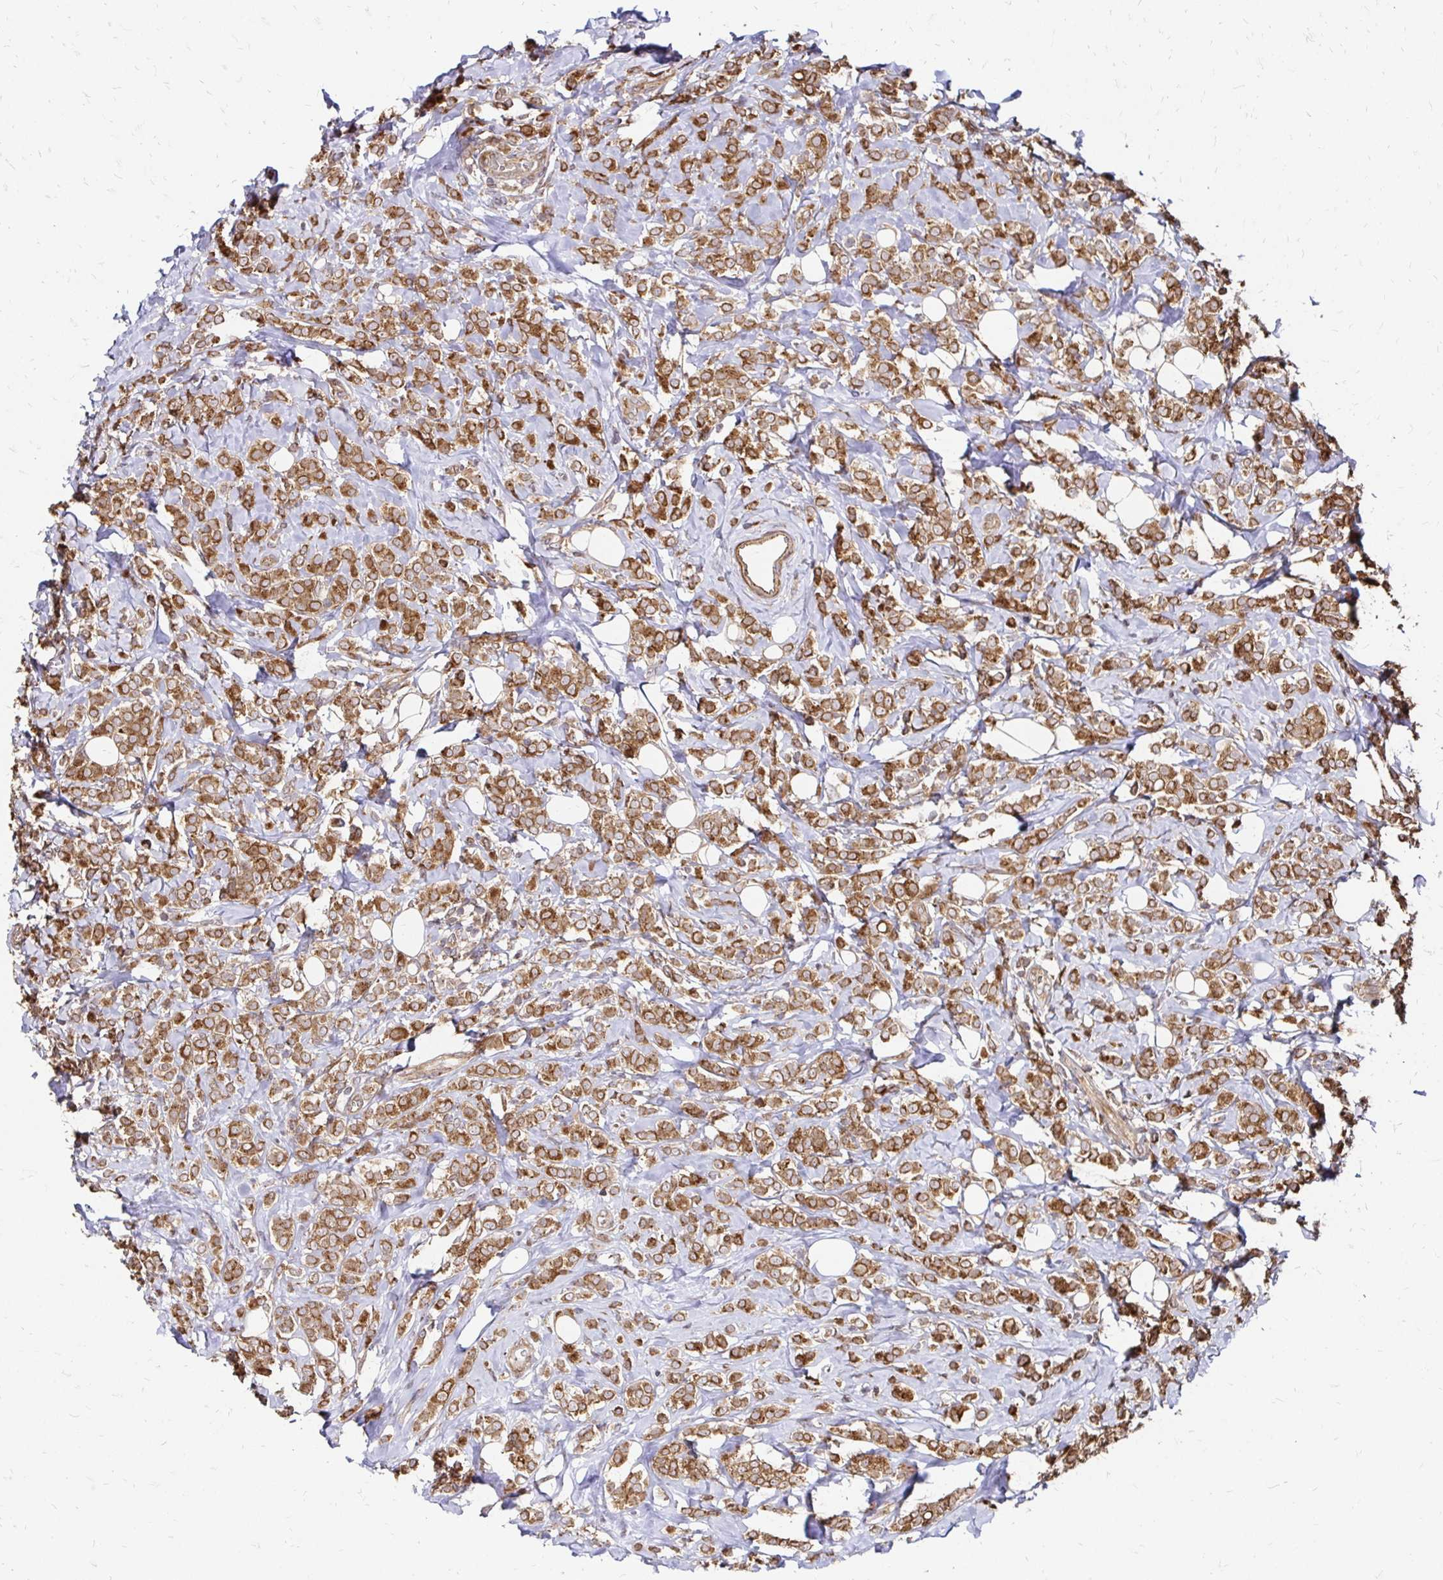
{"staining": {"intensity": "moderate", "quantity": ">75%", "location": "cytoplasmic/membranous"}, "tissue": "breast cancer", "cell_type": "Tumor cells", "image_type": "cancer", "snomed": [{"axis": "morphology", "description": "Lobular carcinoma"}, {"axis": "topography", "description": "Breast"}], "caption": "Tumor cells display moderate cytoplasmic/membranous positivity in approximately >75% of cells in breast cancer (lobular carcinoma).", "gene": "ZW10", "patient": {"sex": "female", "age": 49}}